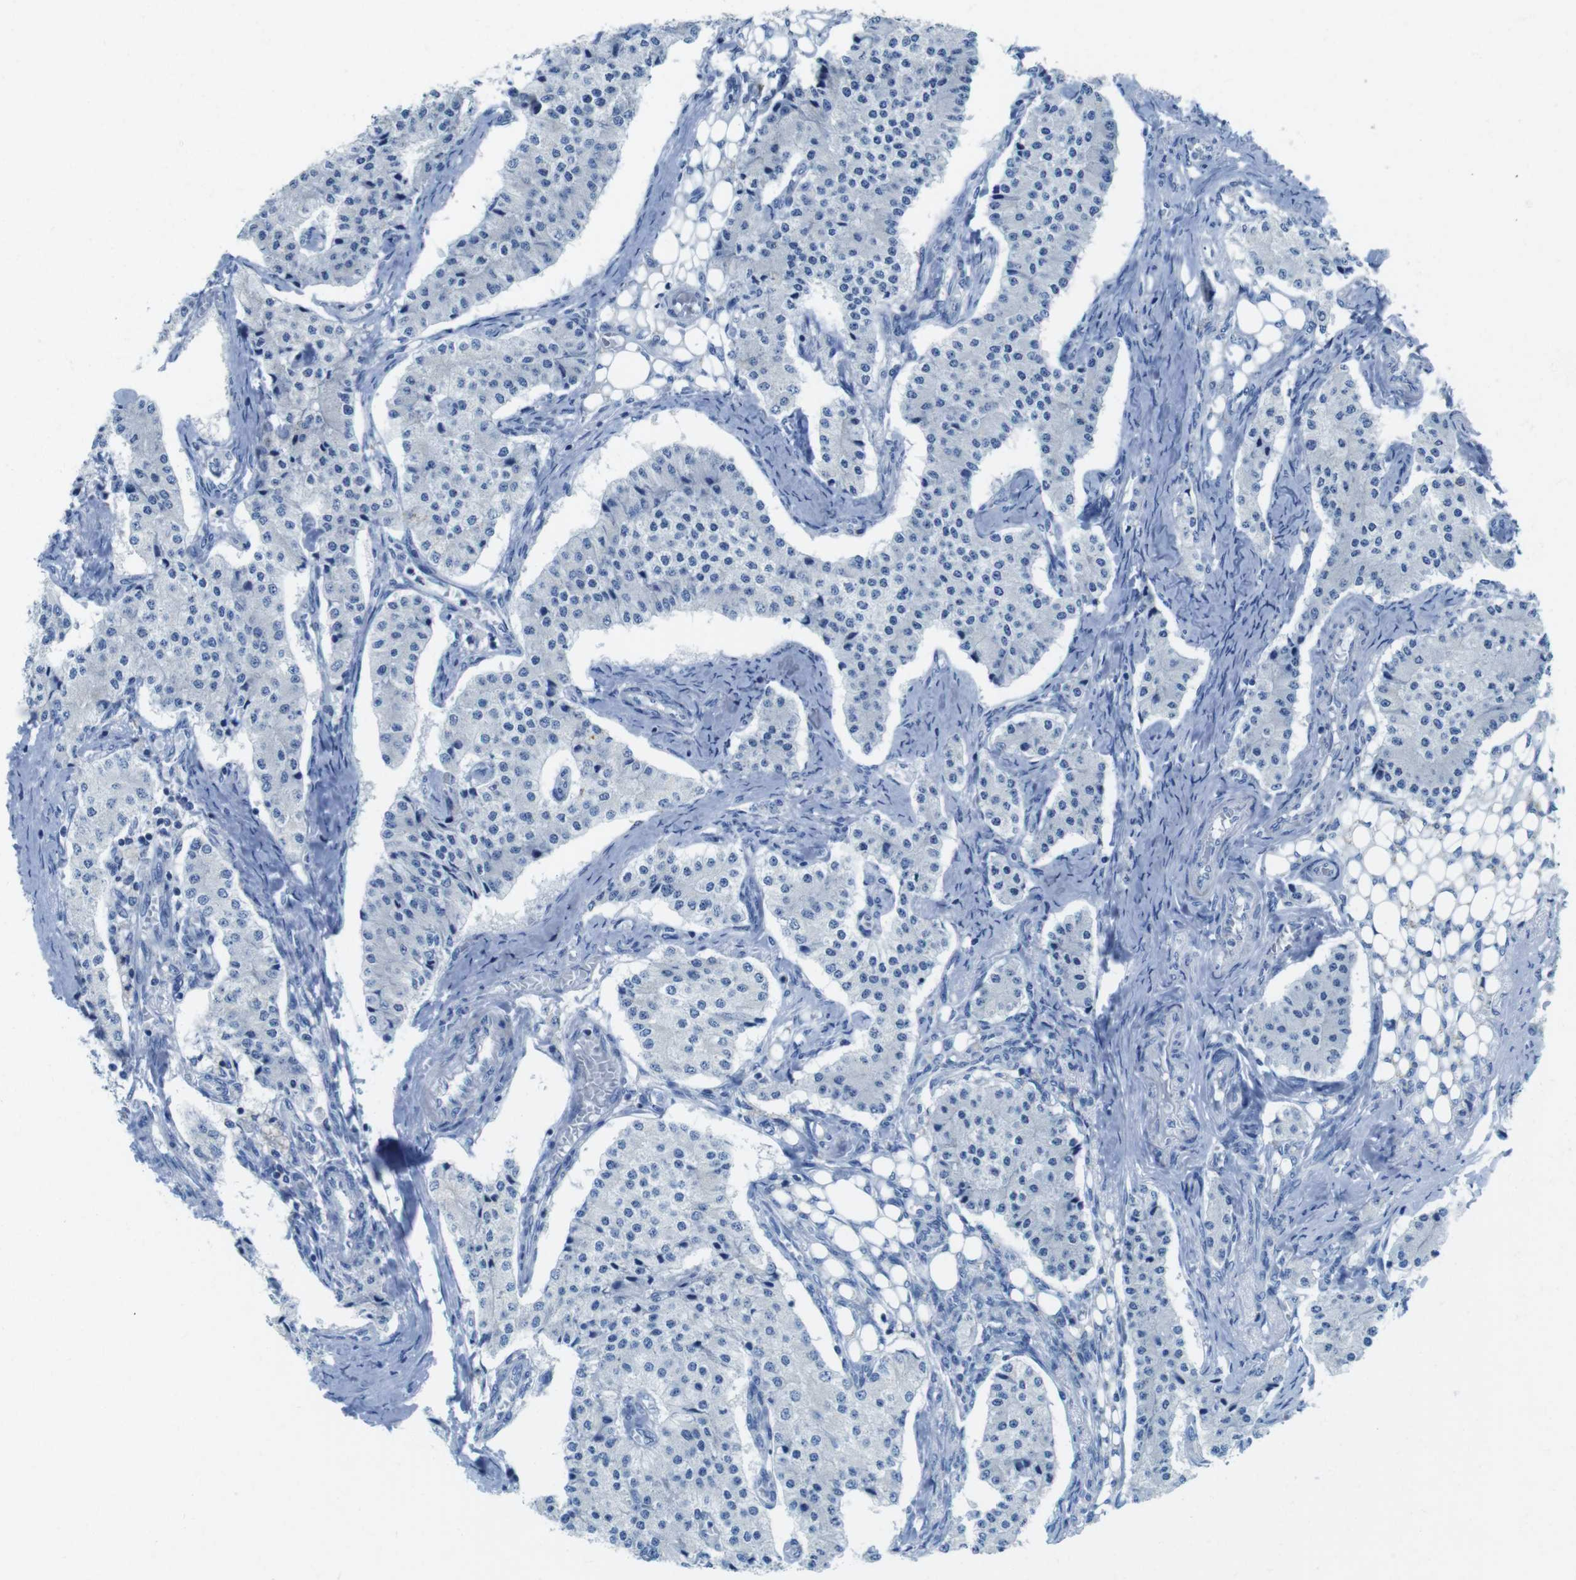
{"staining": {"intensity": "negative", "quantity": "none", "location": "none"}, "tissue": "carcinoid", "cell_type": "Tumor cells", "image_type": "cancer", "snomed": [{"axis": "morphology", "description": "Carcinoid, malignant, NOS"}, {"axis": "topography", "description": "Colon"}], "caption": "Immunohistochemistry image of malignant carcinoid stained for a protein (brown), which shows no positivity in tumor cells. (DAB IHC with hematoxylin counter stain).", "gene": "ASIC5", "patient": {"sex": "female", "age": 52}}